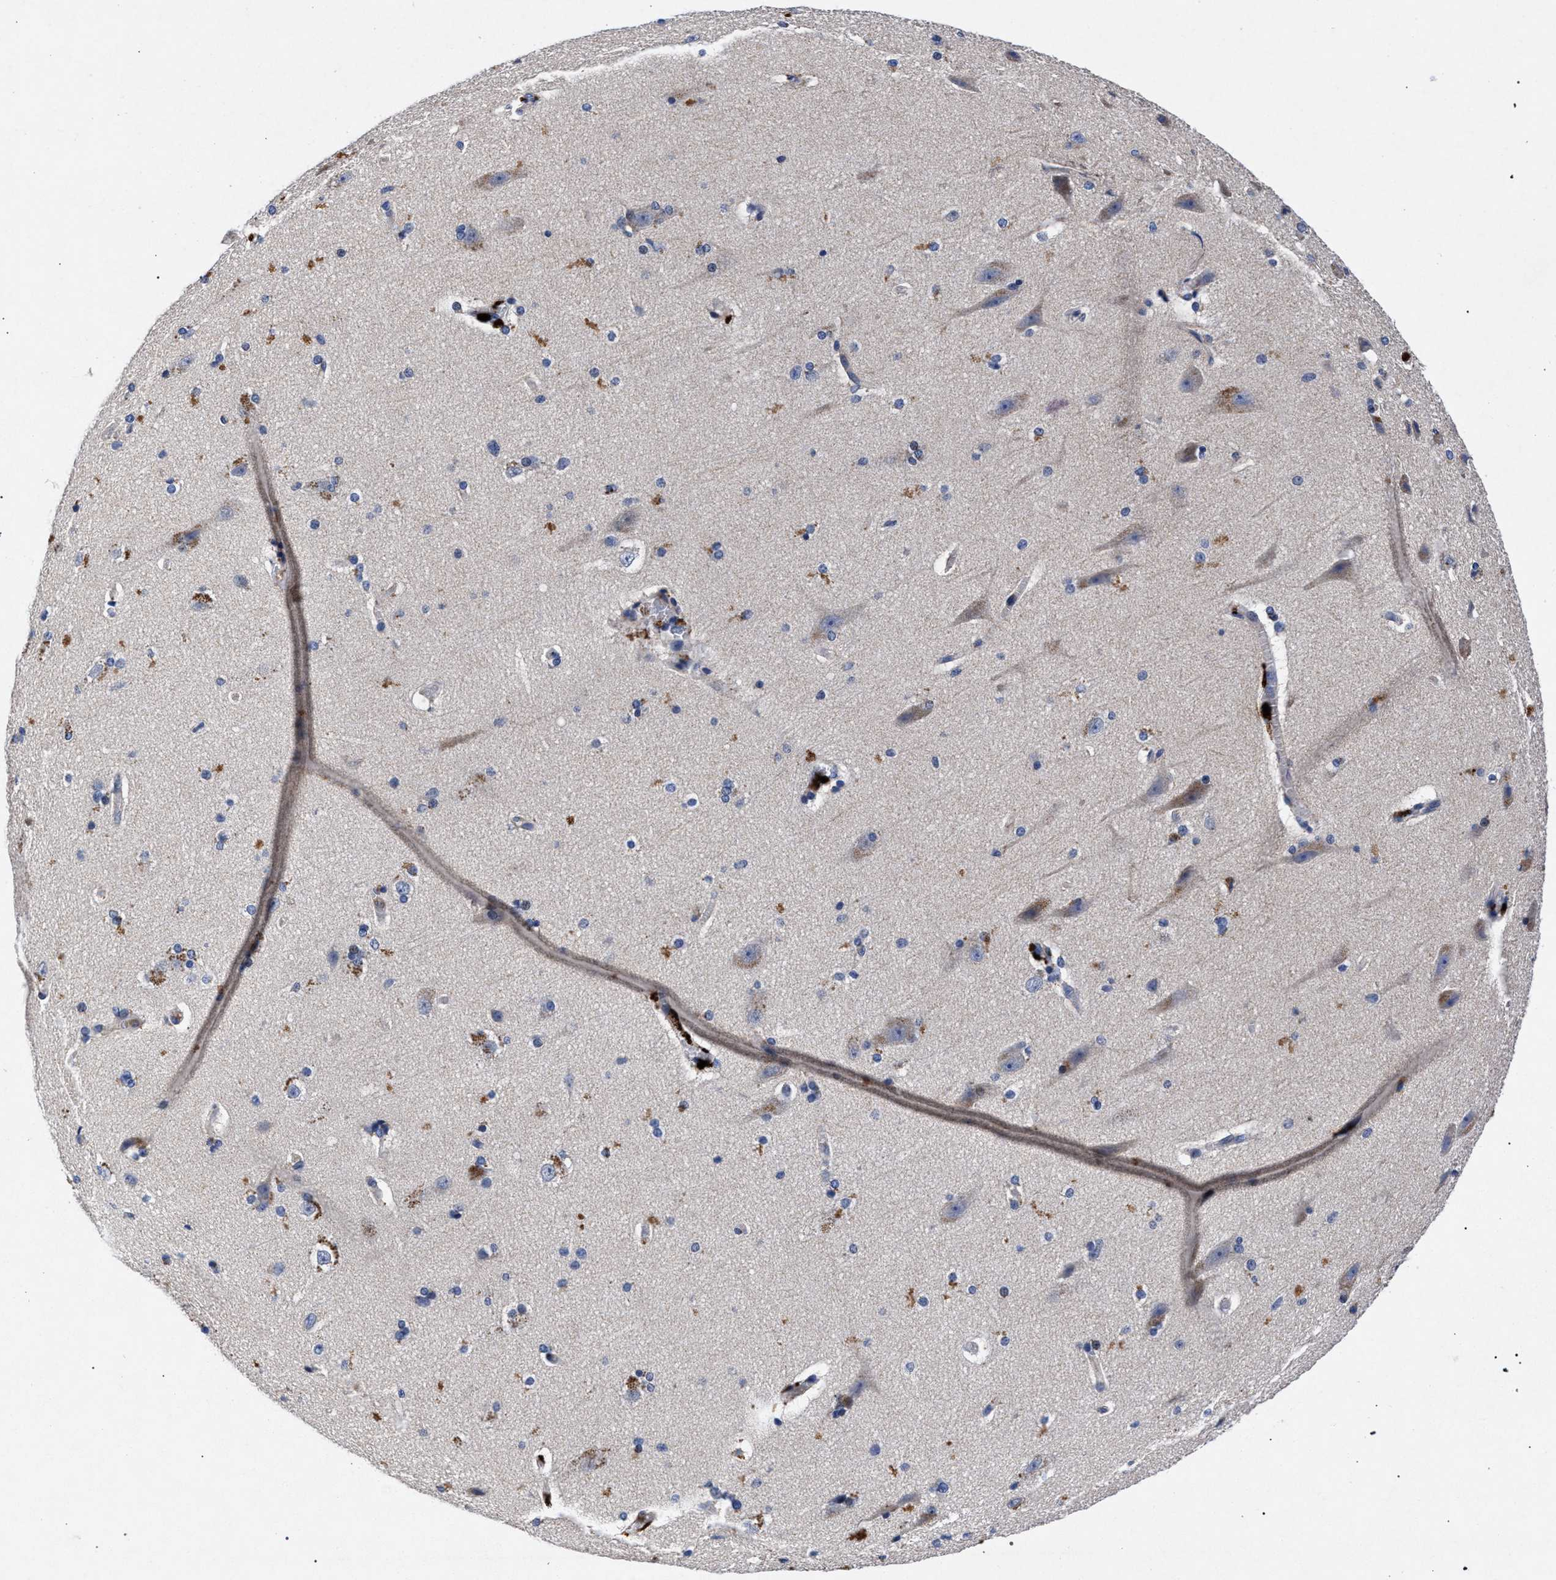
{"staining": {"intensity": "moderate", "quantity": ">75%", "location": "cytoplasmic/membranous"}, "tissue": "cerebral cortex", "cell_type": "Endothelial cells", "image_type": "normal", "snomed": [{"axis": "morphology", "description": "Normal tissue, NOS"}, {"axis": "topography", "description": "Cerebral cortex"}, {"axis": "topography", "description": "Hippocampus"}], "caption": "IHC of normal cerebral cortex shows medium levels of moderate cytoplasmic/membranous positivity in approximately >75% of endothelial cells.", "gene": "HSD17B14", "patient": {"sex": "female", "age": 19}}